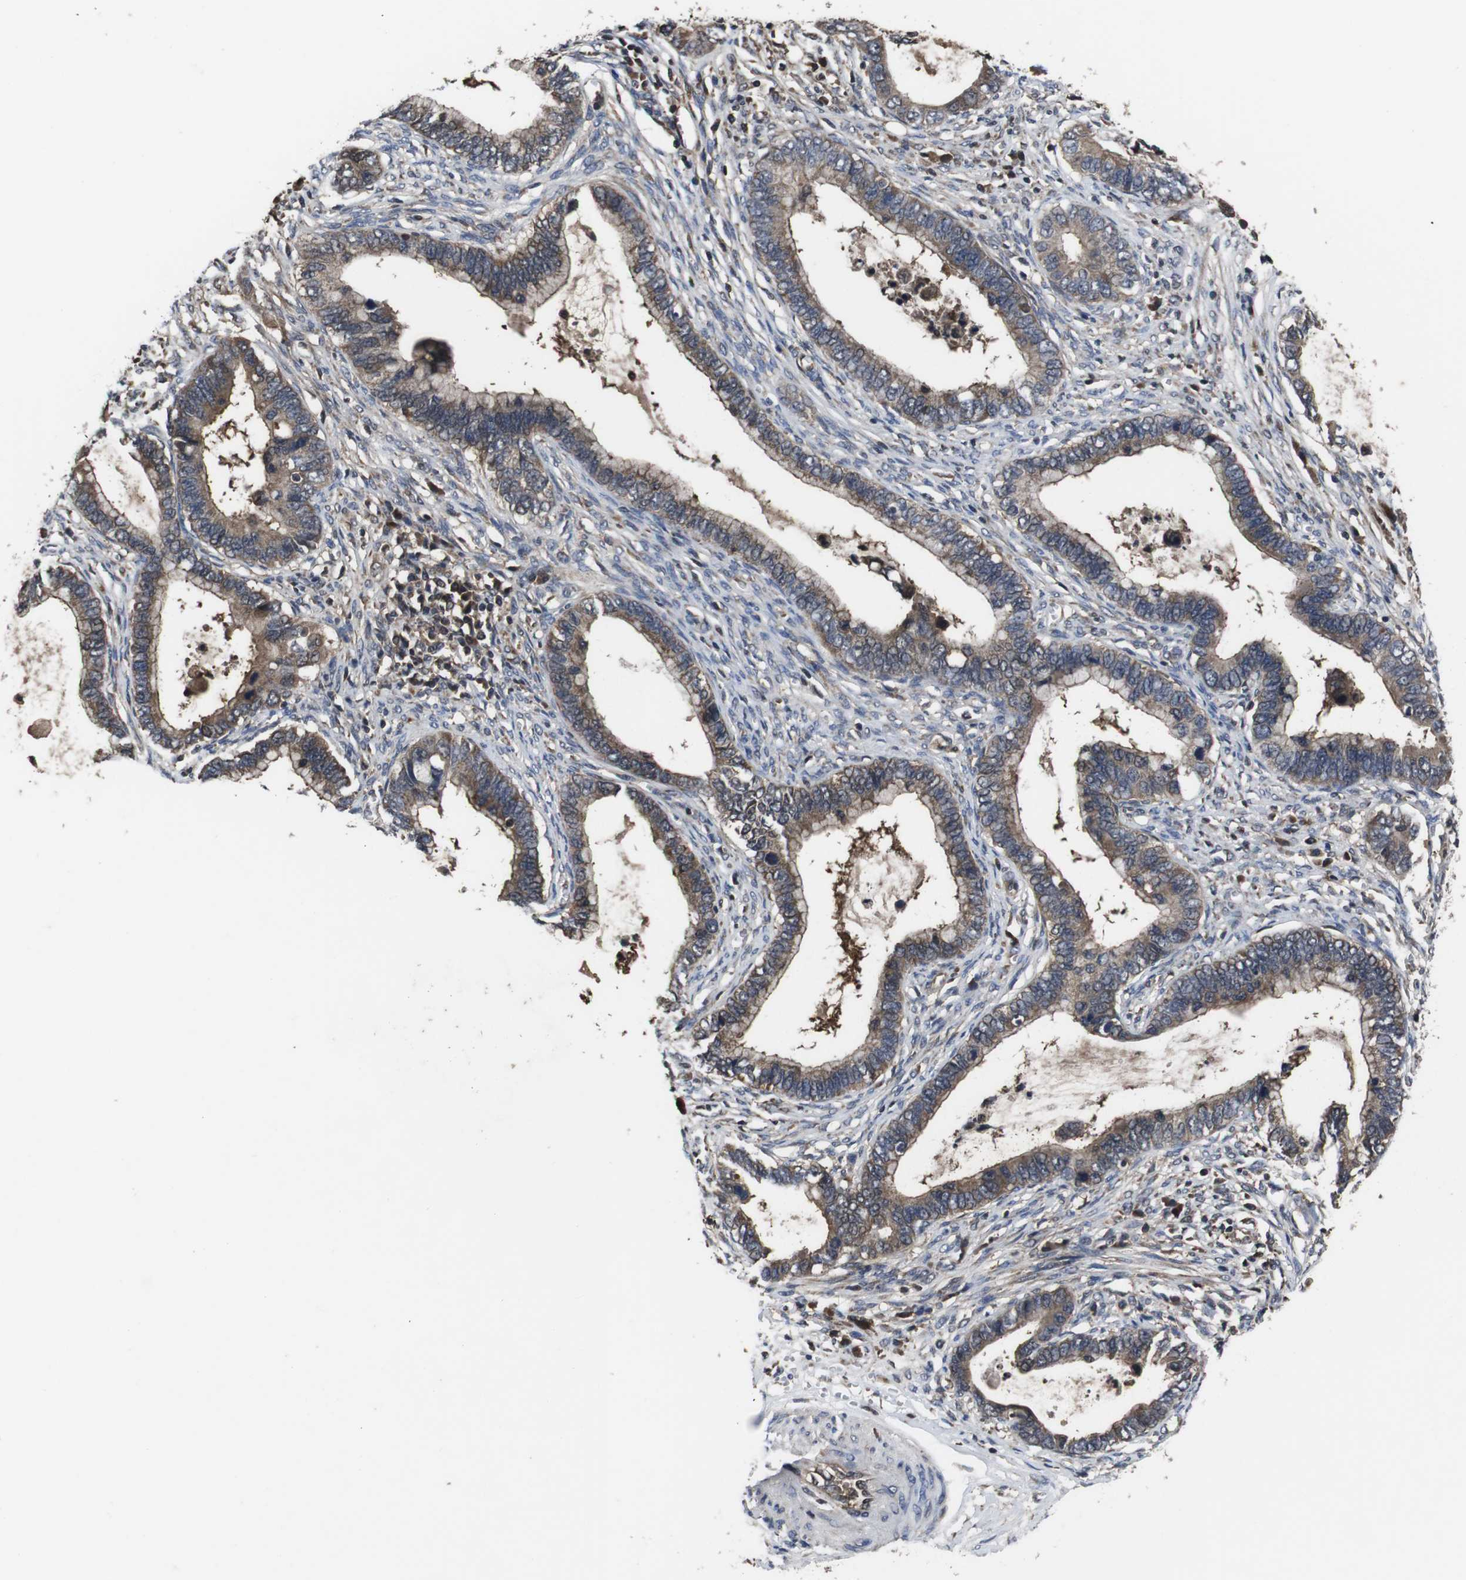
{"staining": {"intensity": "moderate", "quantity": ">75%", "location": "cytoplasmic/membranous"}, "tissue": "cervical cancer", "cell_type": "Tumor cells", "image_type": "cancer", "snomed": [{"axis": "morphology", "description": "Adenocarcinoma, NOS"}, {"axis": "topography", "description": "Cervix"}], "caption": "Cervical cancer (adenocarcinoma) stained with a protein marker shows moderate staining in tumor cells.", "gene": "CXCL11", "patient": {"sex": "female", "age": 44}}